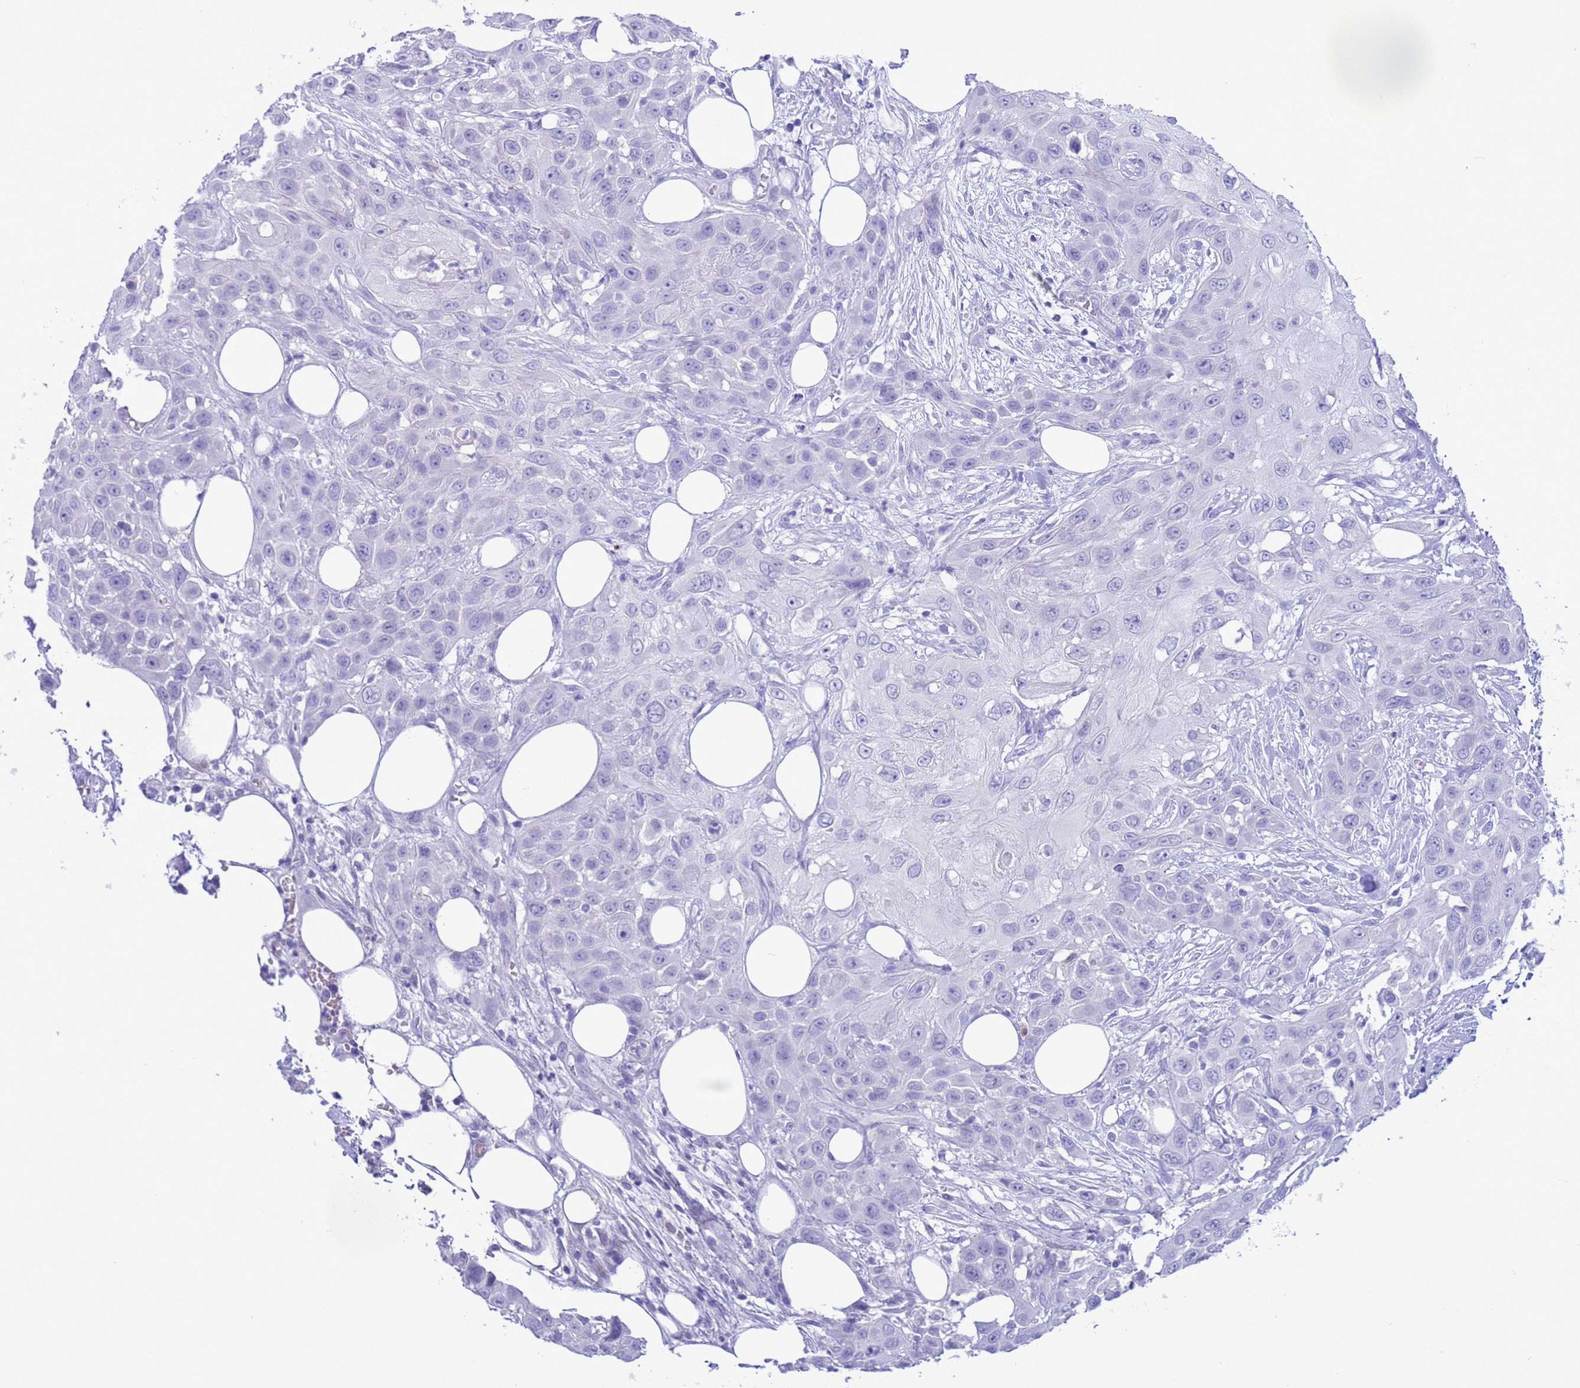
{"staining": {"intensity": "negative", "quantity": "none", "location": "none"}, "tissue": "head and neck cancer", "cell_type": "Tumor cells", "image_type": "cancer", "snomed": [{"axis": "morphology", "description": "Squamous cell carcinoma, NOS"}, {"axis": "topography", "description": "Head-Neck"}], "caption": "Immunohistochemistry of head and neck cancer displays no positivity in tumor cells.", "gene": "GSTM1", "patient": {"sex": "male", "age": 81}}